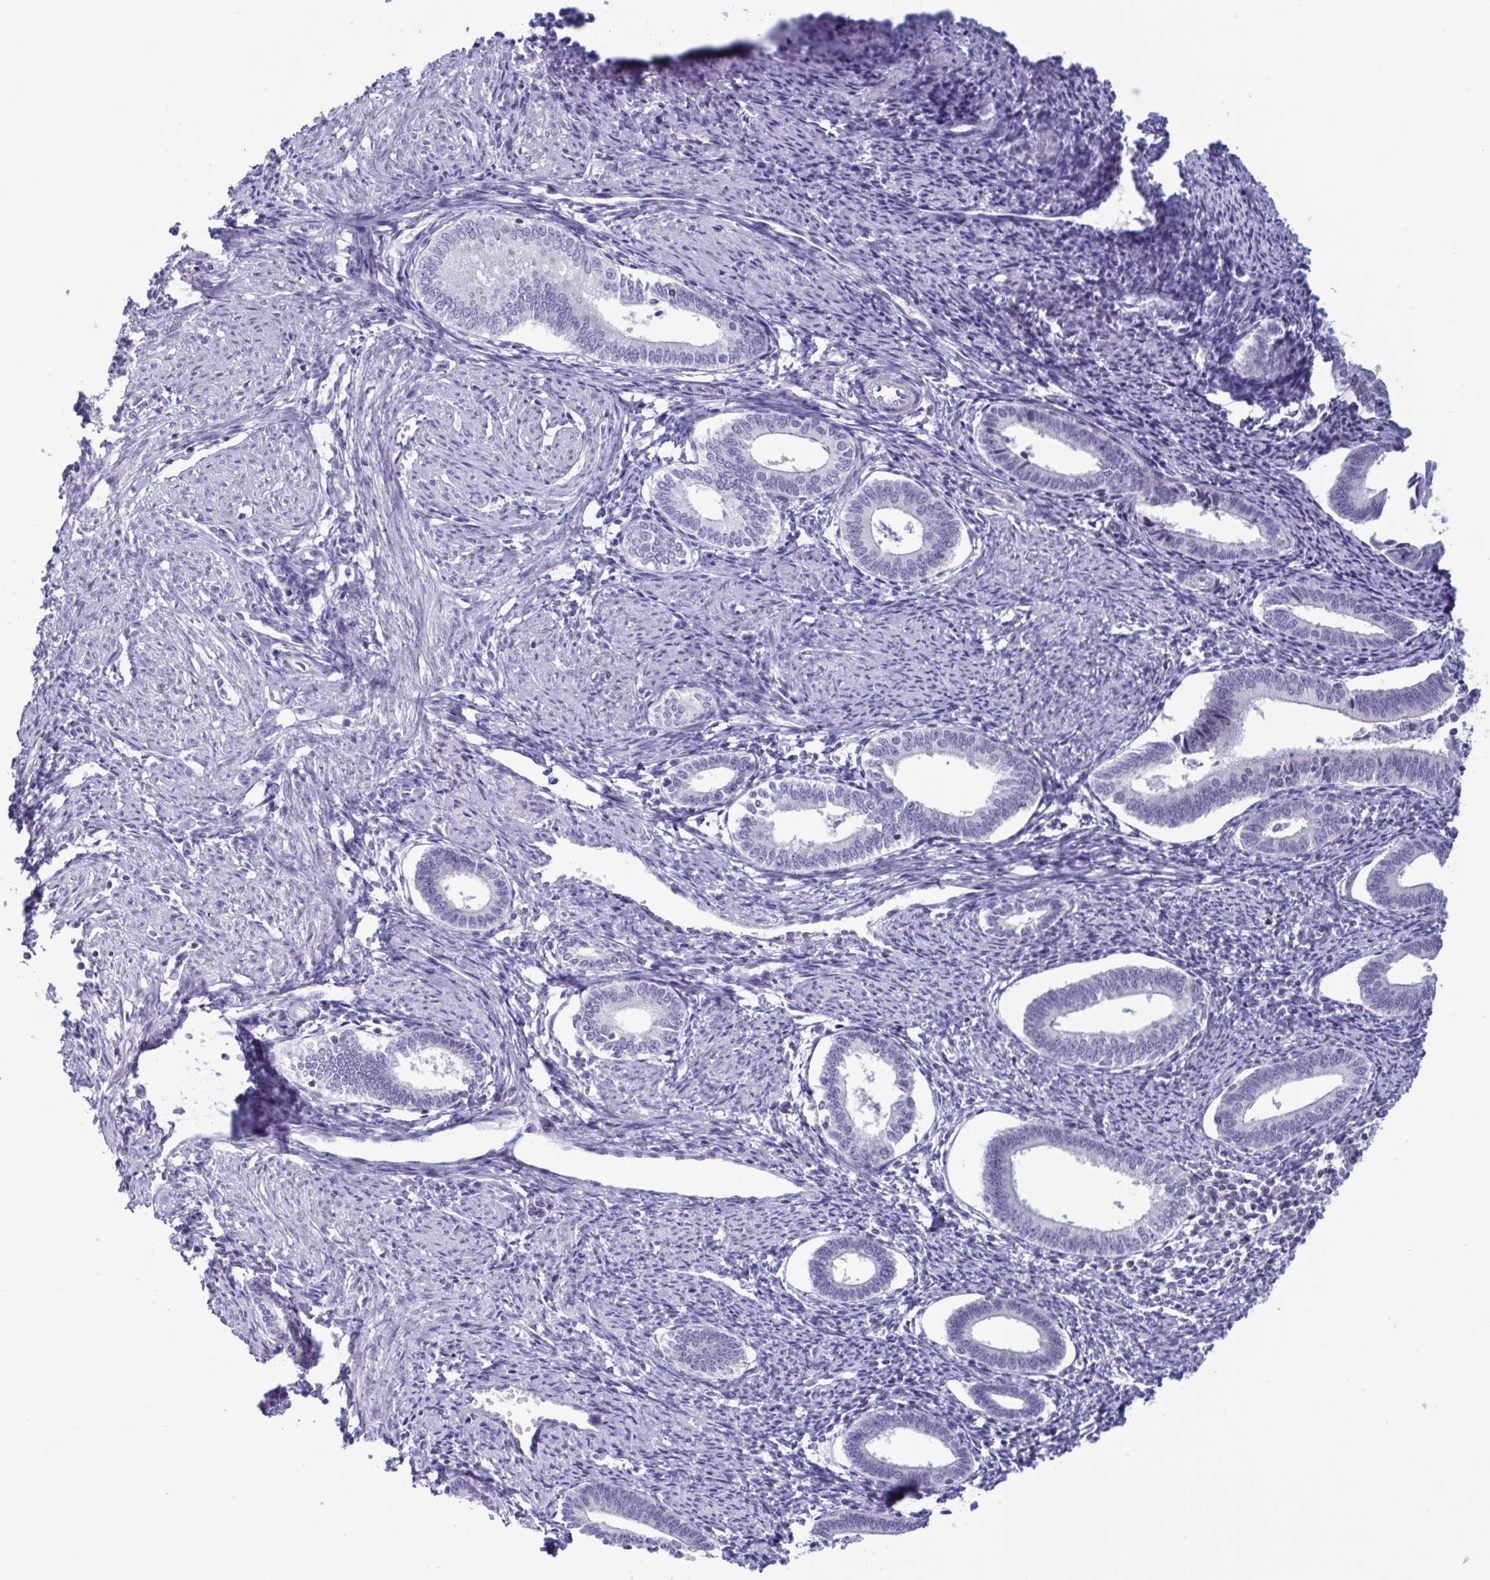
{"staining": {"intensity": "negative", "quantity": "none", "location": "none"}, "tissue": "endometrium", "cell_type": "Cells in endometrial stroma", "image_type": "normal", "snomed": [{"axis": "morphology", "description": "Normal tissue, NOS"}, {"axis": "topography", "description": "Endometrium"}], "caption": "There is no significant expression in cells in endometrial stroma of endometrium. The staining is performed using DAB brown chromogen with nuclei counter-stained in using hematoxylin.", "gene": "NAA30", "patient": {"sex": "female", "age": 41}}